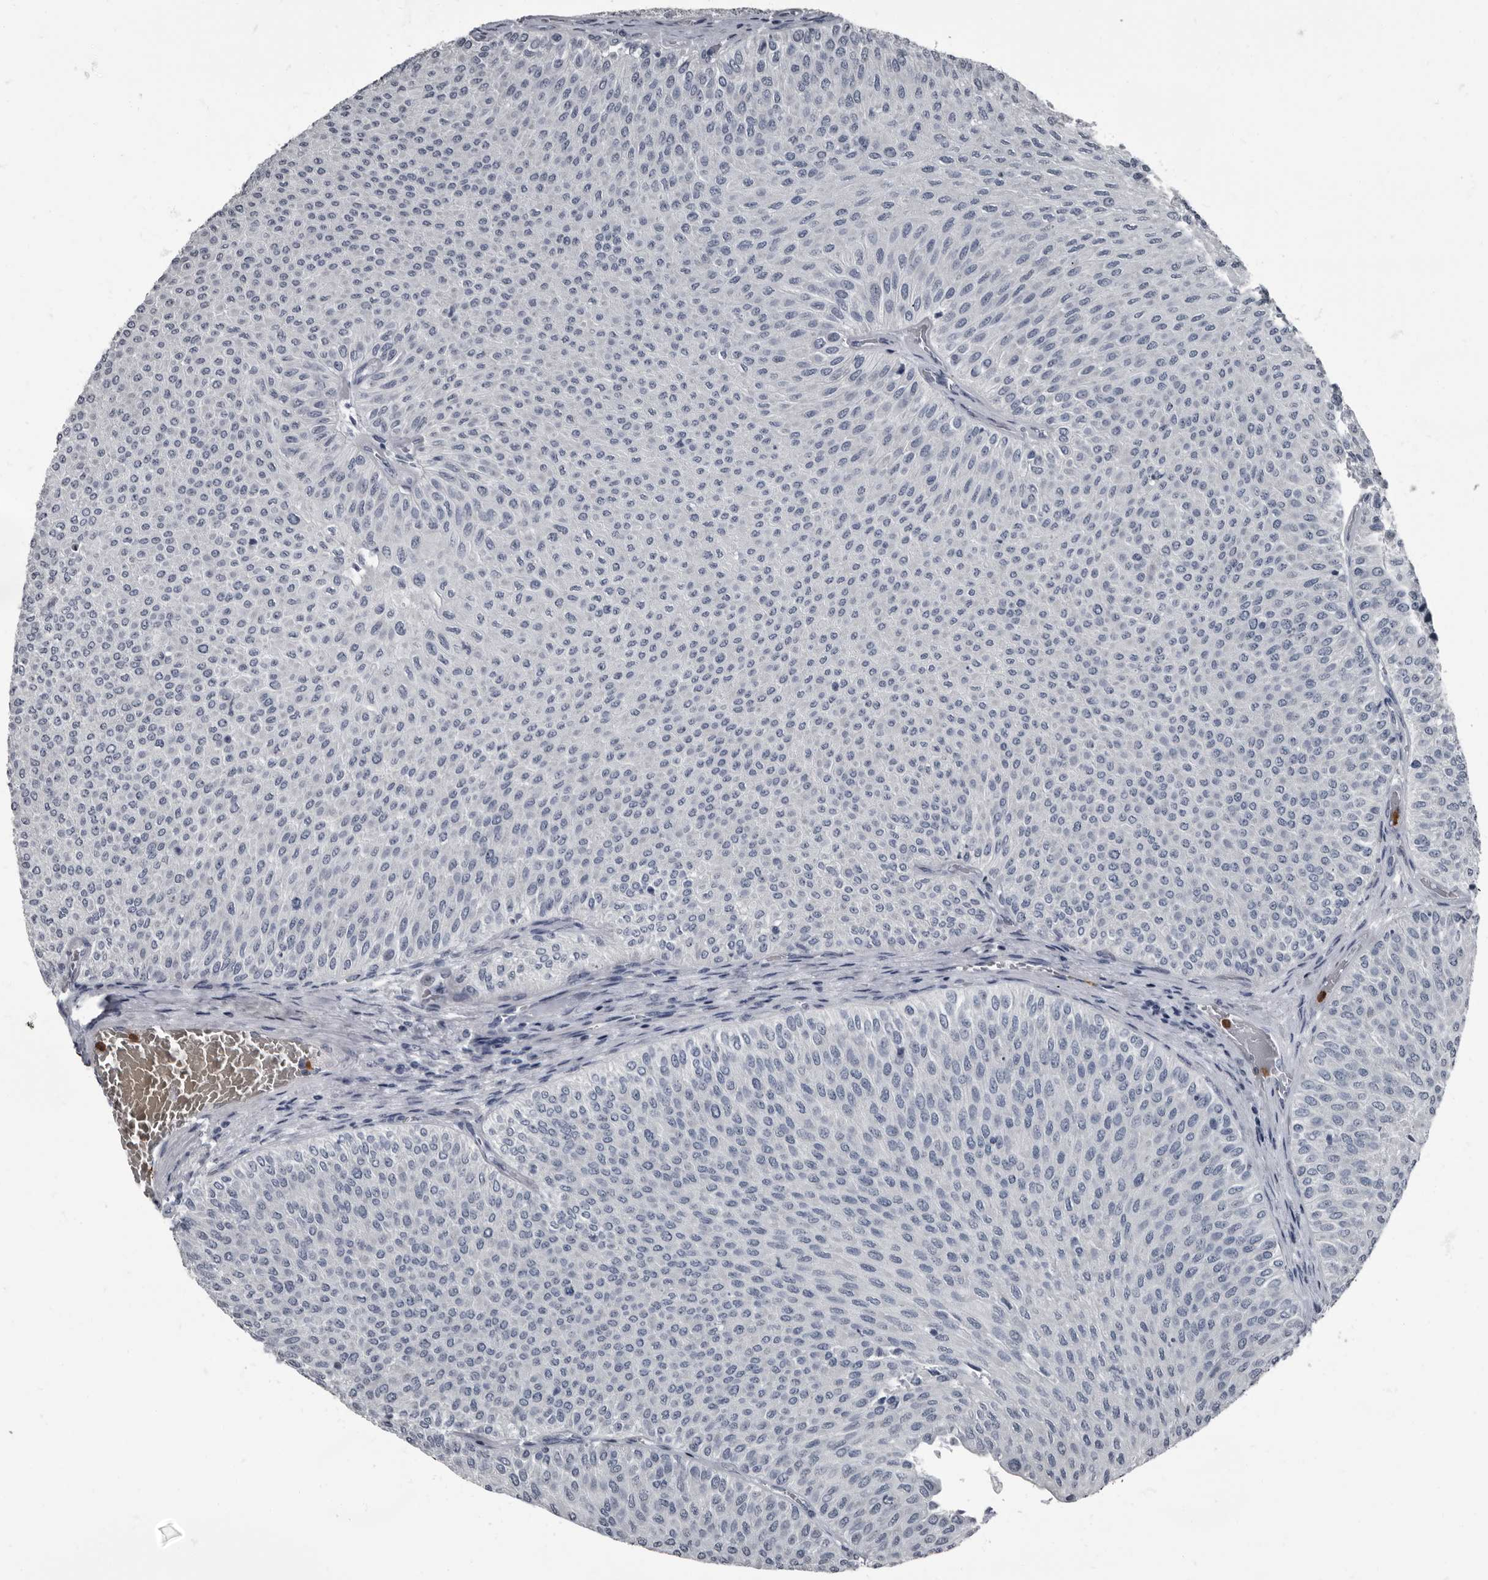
{"staining": {"intensity": "negative", "quantity": "none", "location": "none"}, "tissue": "urothelial cancer", "cell_type": "Tumor cells", "image_type": "cancer", "snomed": [{"axis": "morphology", "description": "Urothelial carcinoma, Low grade"}, {"axis": "topography", "description": "Urinary bladder"}], "caption": "Tumor cells show no significant protein positivity in low-grade urothelial carcinoma.", "gene": "TPD52L1", "patient": {"sex": "male", "age": 78}}